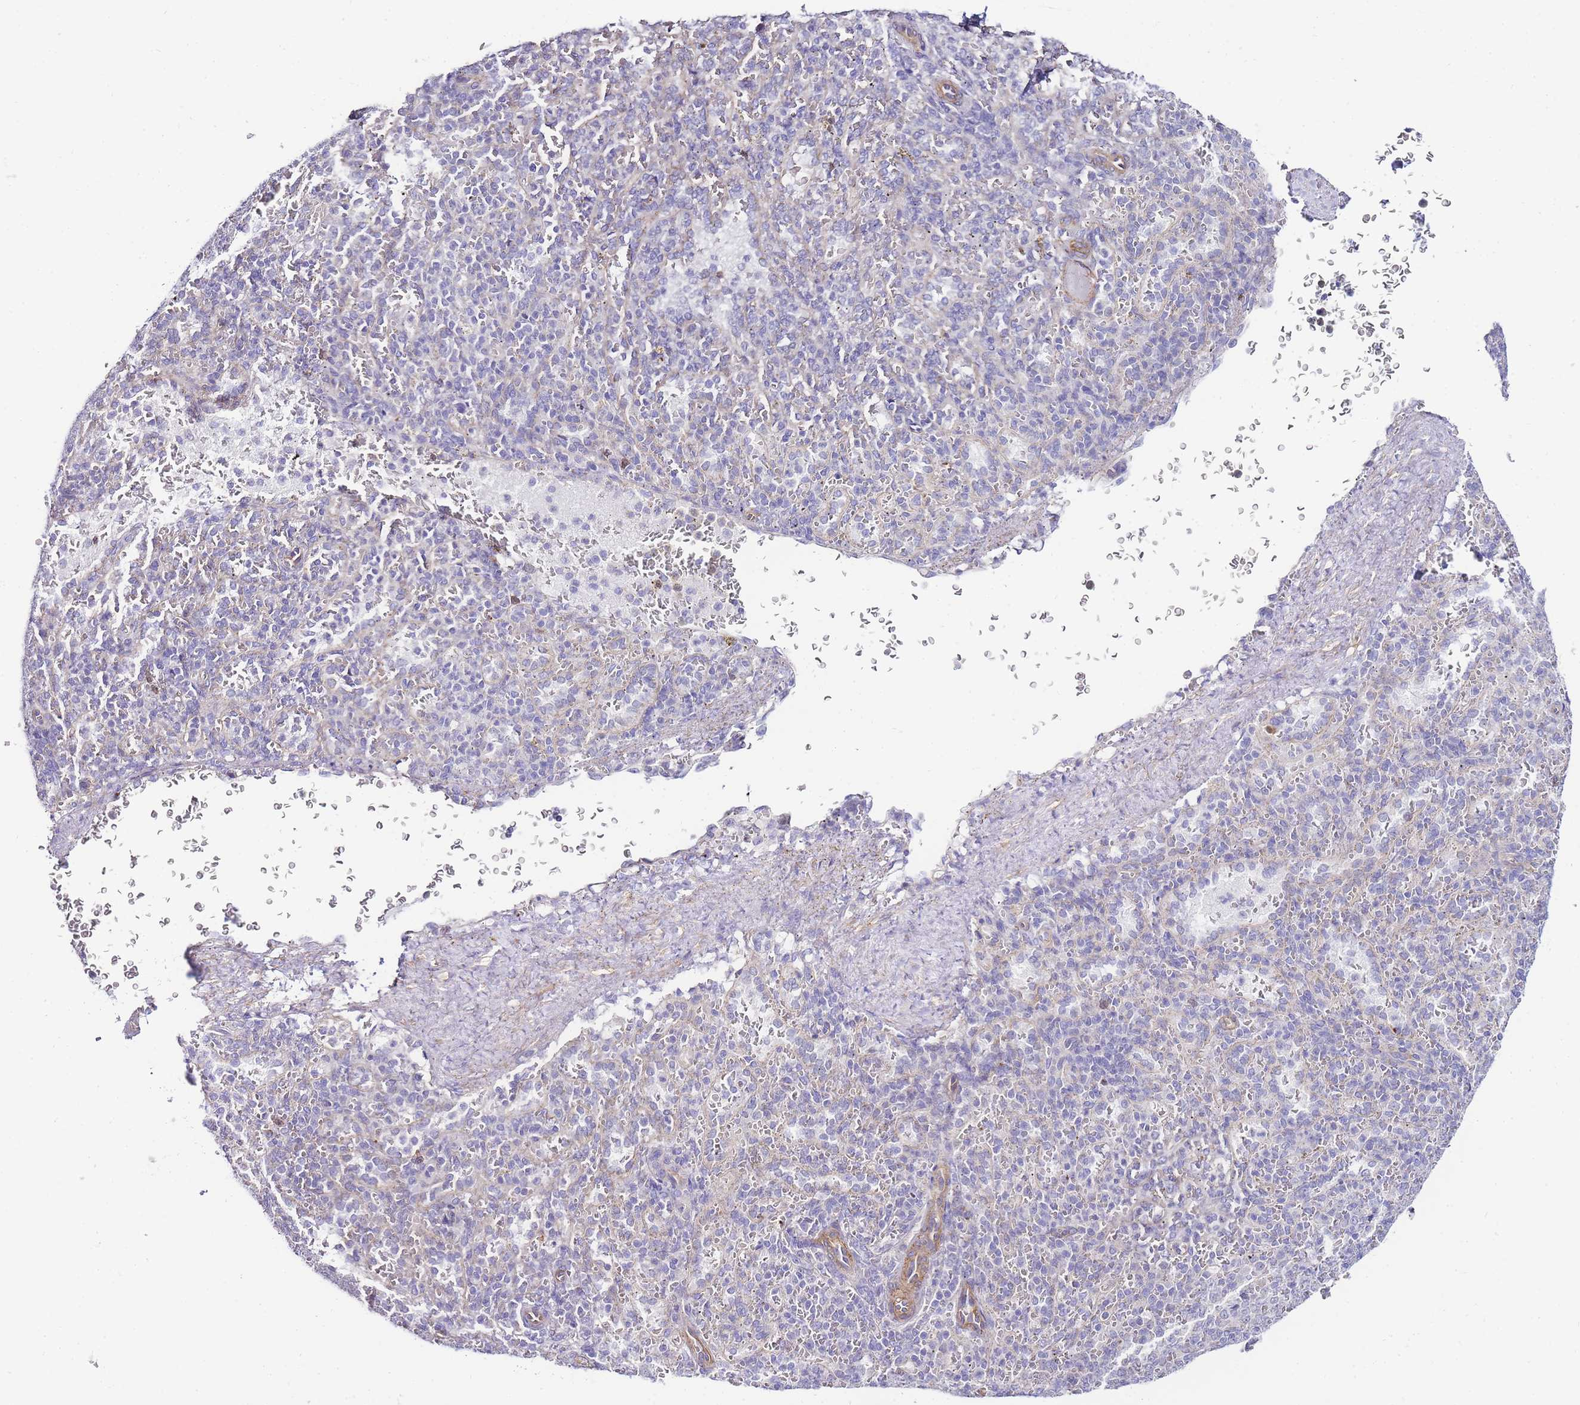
{"staining": {"intensity": "negative", "quantity": "none", "location": "none"}, "tissue": "spleen", "cell_type": "Cells in red pulp", "image_type": "normal", "snomed": [{"axis": "morphology", "description": "Normal tissue, NOS"}, {"axis": "topography", "description": "Spleen"}], "caption": "Cells in red pulp show no significant expression in benign spleen.", "gene": "PDCD7", "patient": {"sex": "female", "age": 21}}